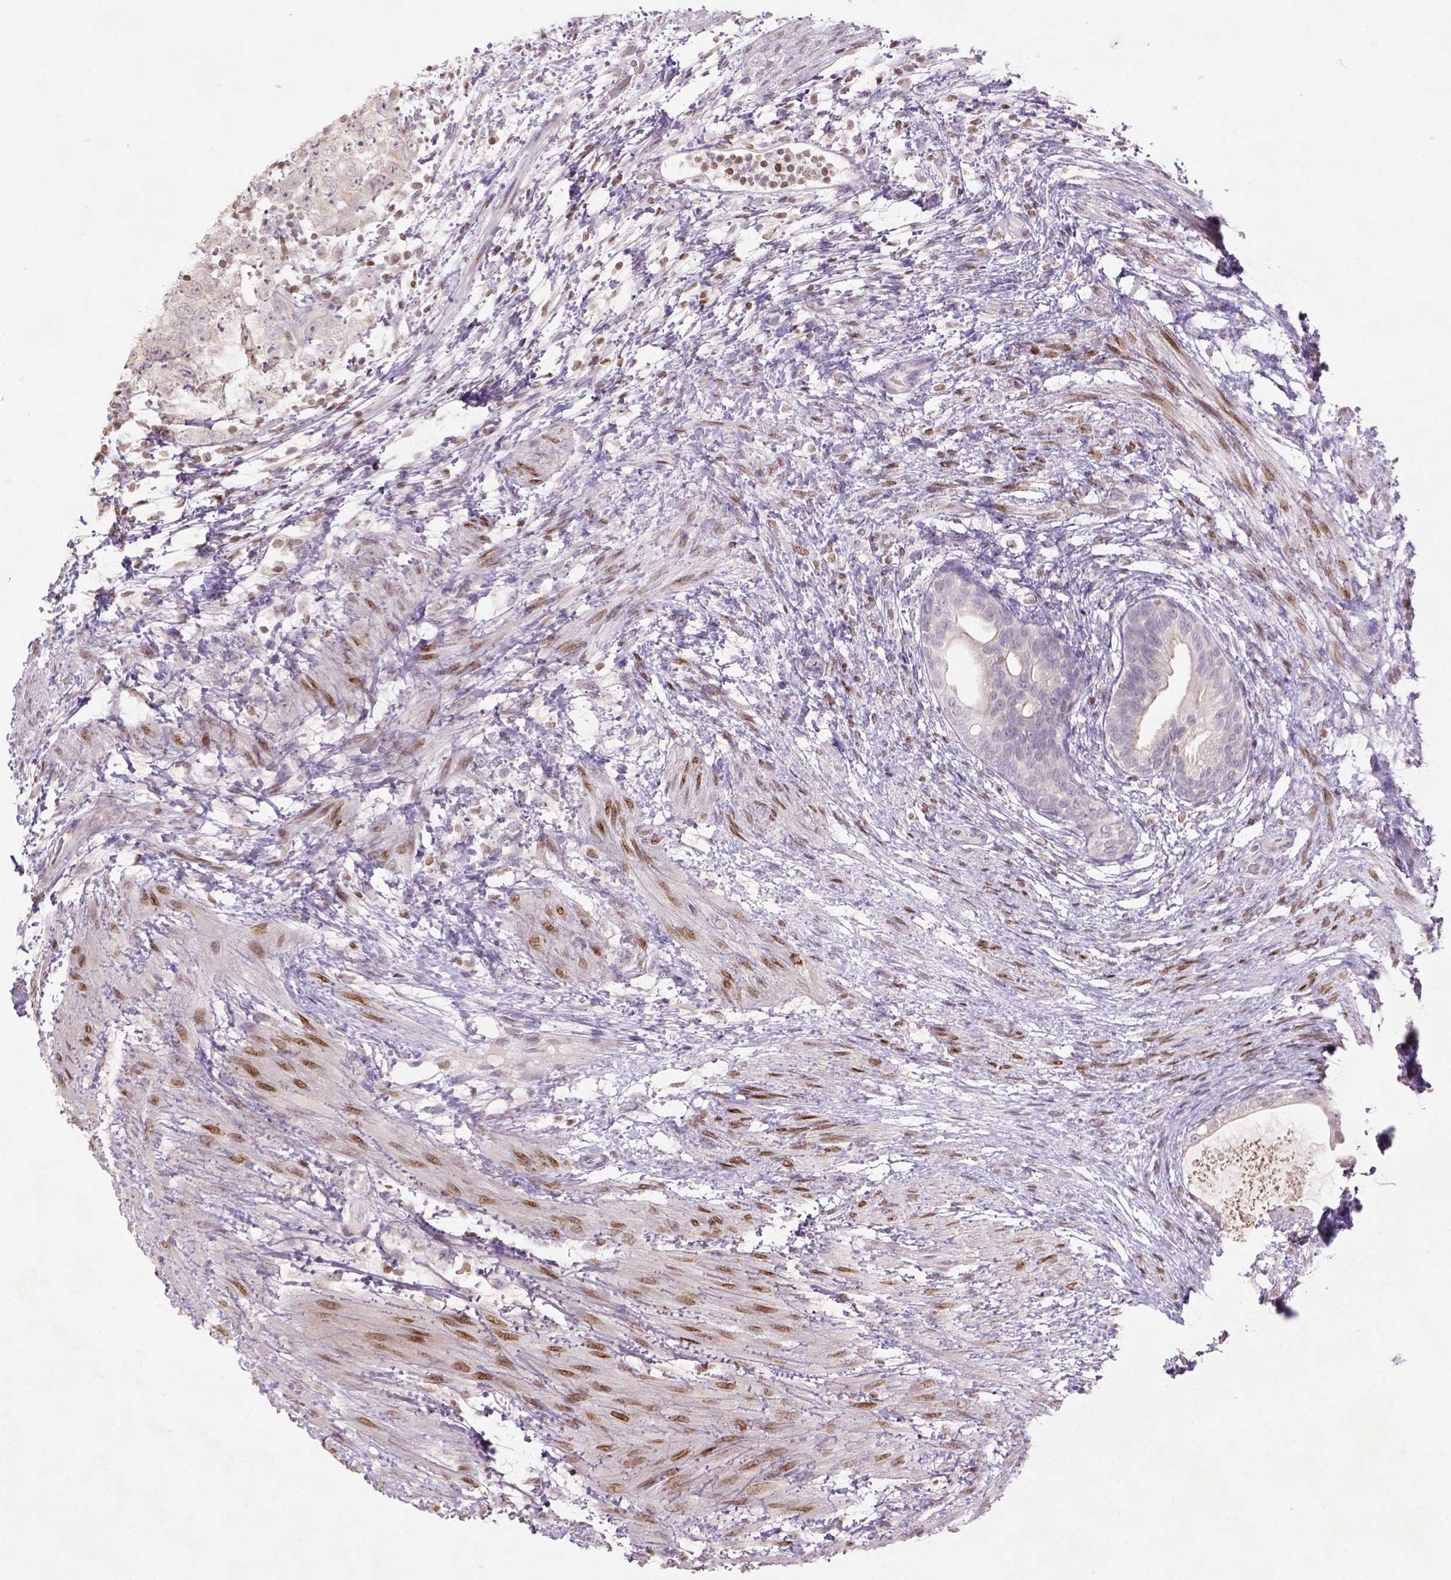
{"staining": {"intensity": "moderate", "quantity": "25%-75%", "location": "cytoplasmic/membranous,nuclear"}, "tissue": "testis cancer", "cell_type": "Tumor cells", "image_type": "cancer", "snomed": [{"axis": "morphology", "description": "Carcinoma, Embryonal, NOS"}, {"axis": "topography", "description": "Testis"}], "caption": "This is an image of immunohistochemistry (IHC) staining of testis cancer (embryonal carcinoma), which shows moderate positivity in the cytoplasmic/membranous and nuclear of tumor cells.", "gene": "NUDT3", "patient": {"sex": "male", "age": 24}}